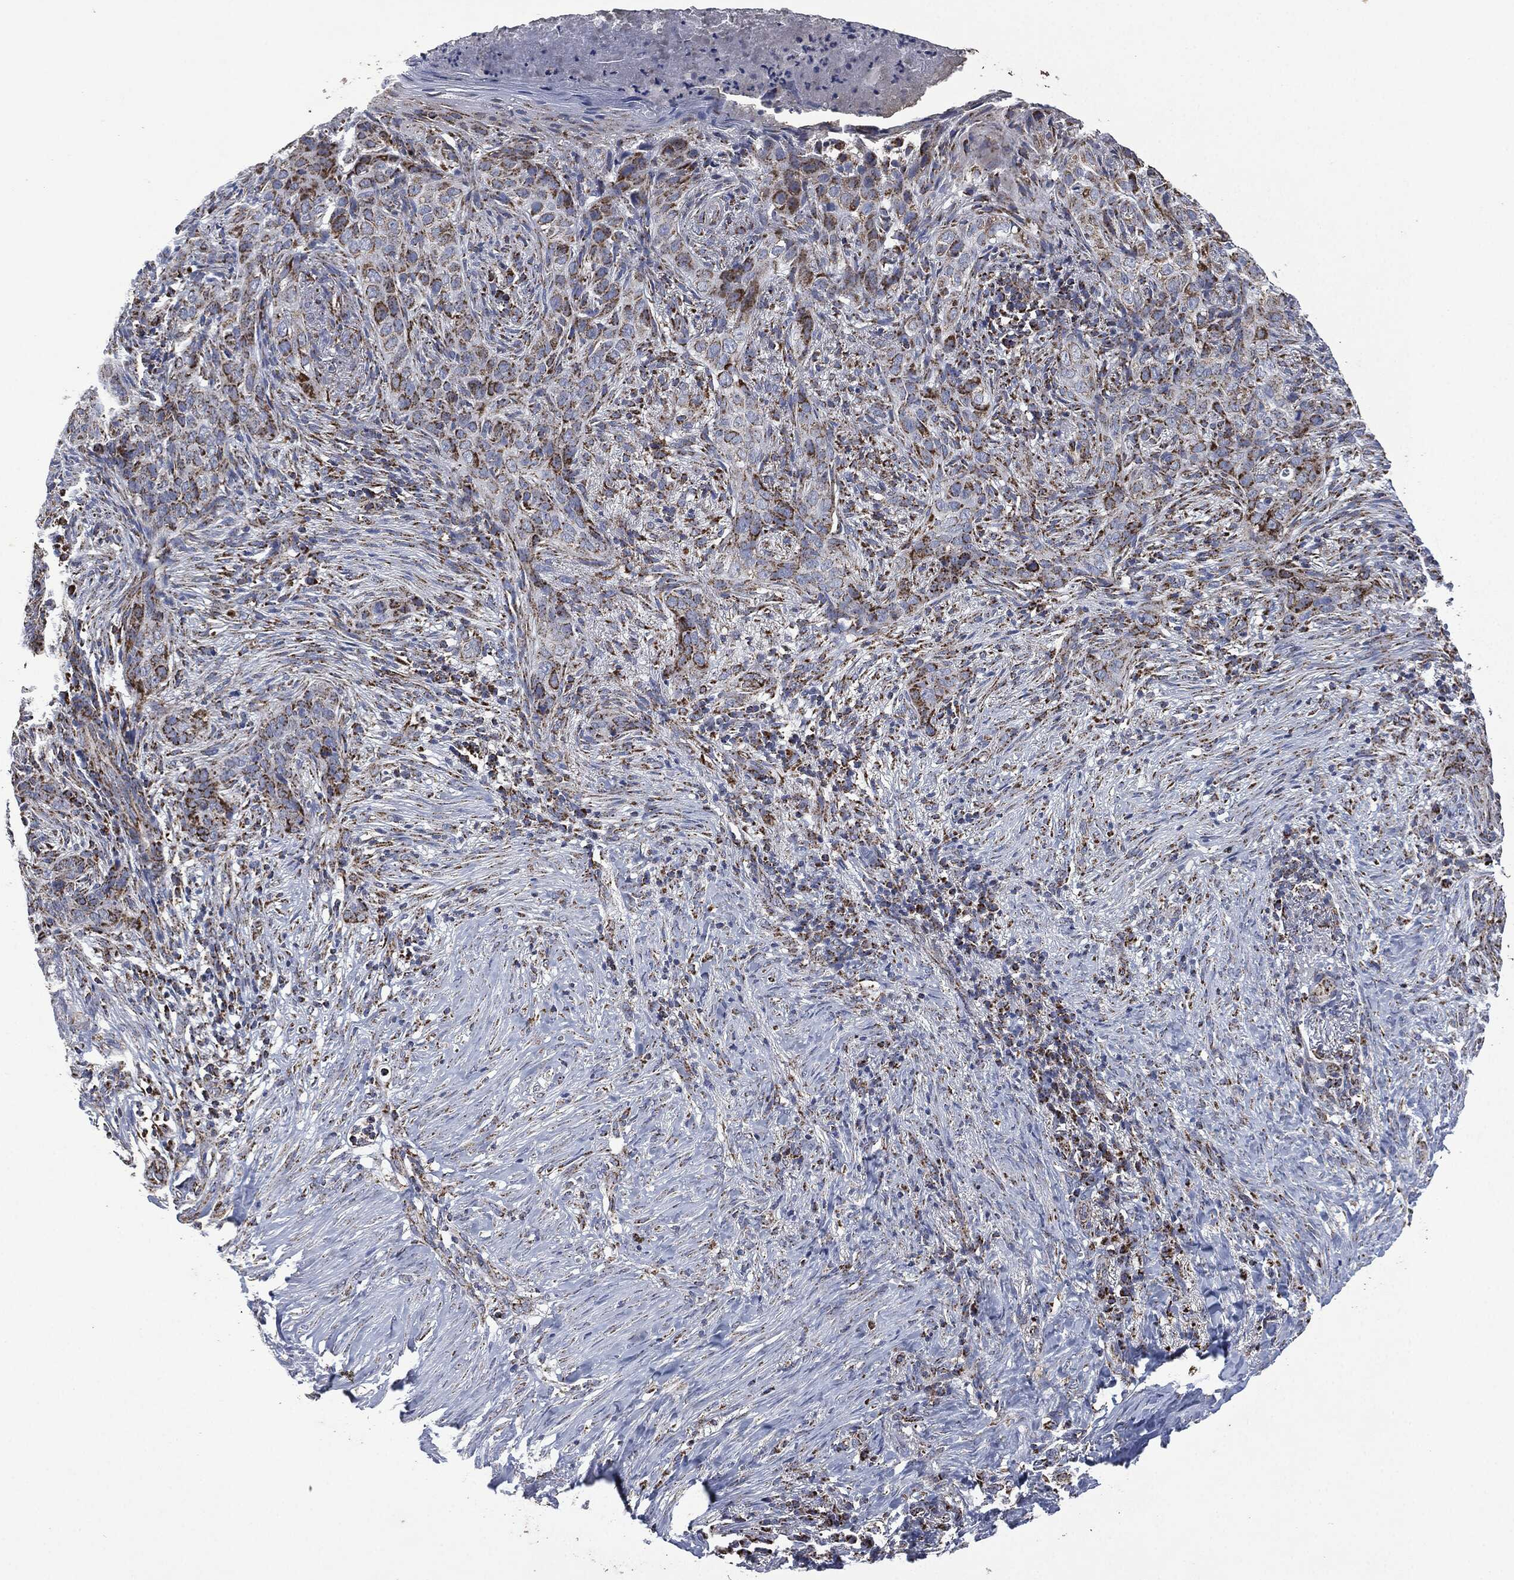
{"staining": {"intensity": "strong", "quantity": "25%-75%", "location": "cytoplasmic/membranous"}, "tissue": "skin cancer", "cell_type": "Tumor cells", "image_type": "cancer", "snomed": [{"axis": "morphology", "description": "Squamous cell carcinoma, NOS"}, {"axis": "topography", "description": "Skin"}], "caption": "Immunohistochemistry staining of skin cancer, which reveals high levels of strong cytoplasmic/membranous positivity in about 25%-75% of tumor cells indicating strong cytoplasmic/membranous protein staining. The staining was performed using DAB (brown) for protein detection and nuclei were counterstained in hematoxylin (blue).", "gene": "RYK", "patient": {"sex": "male", "age": 88}}